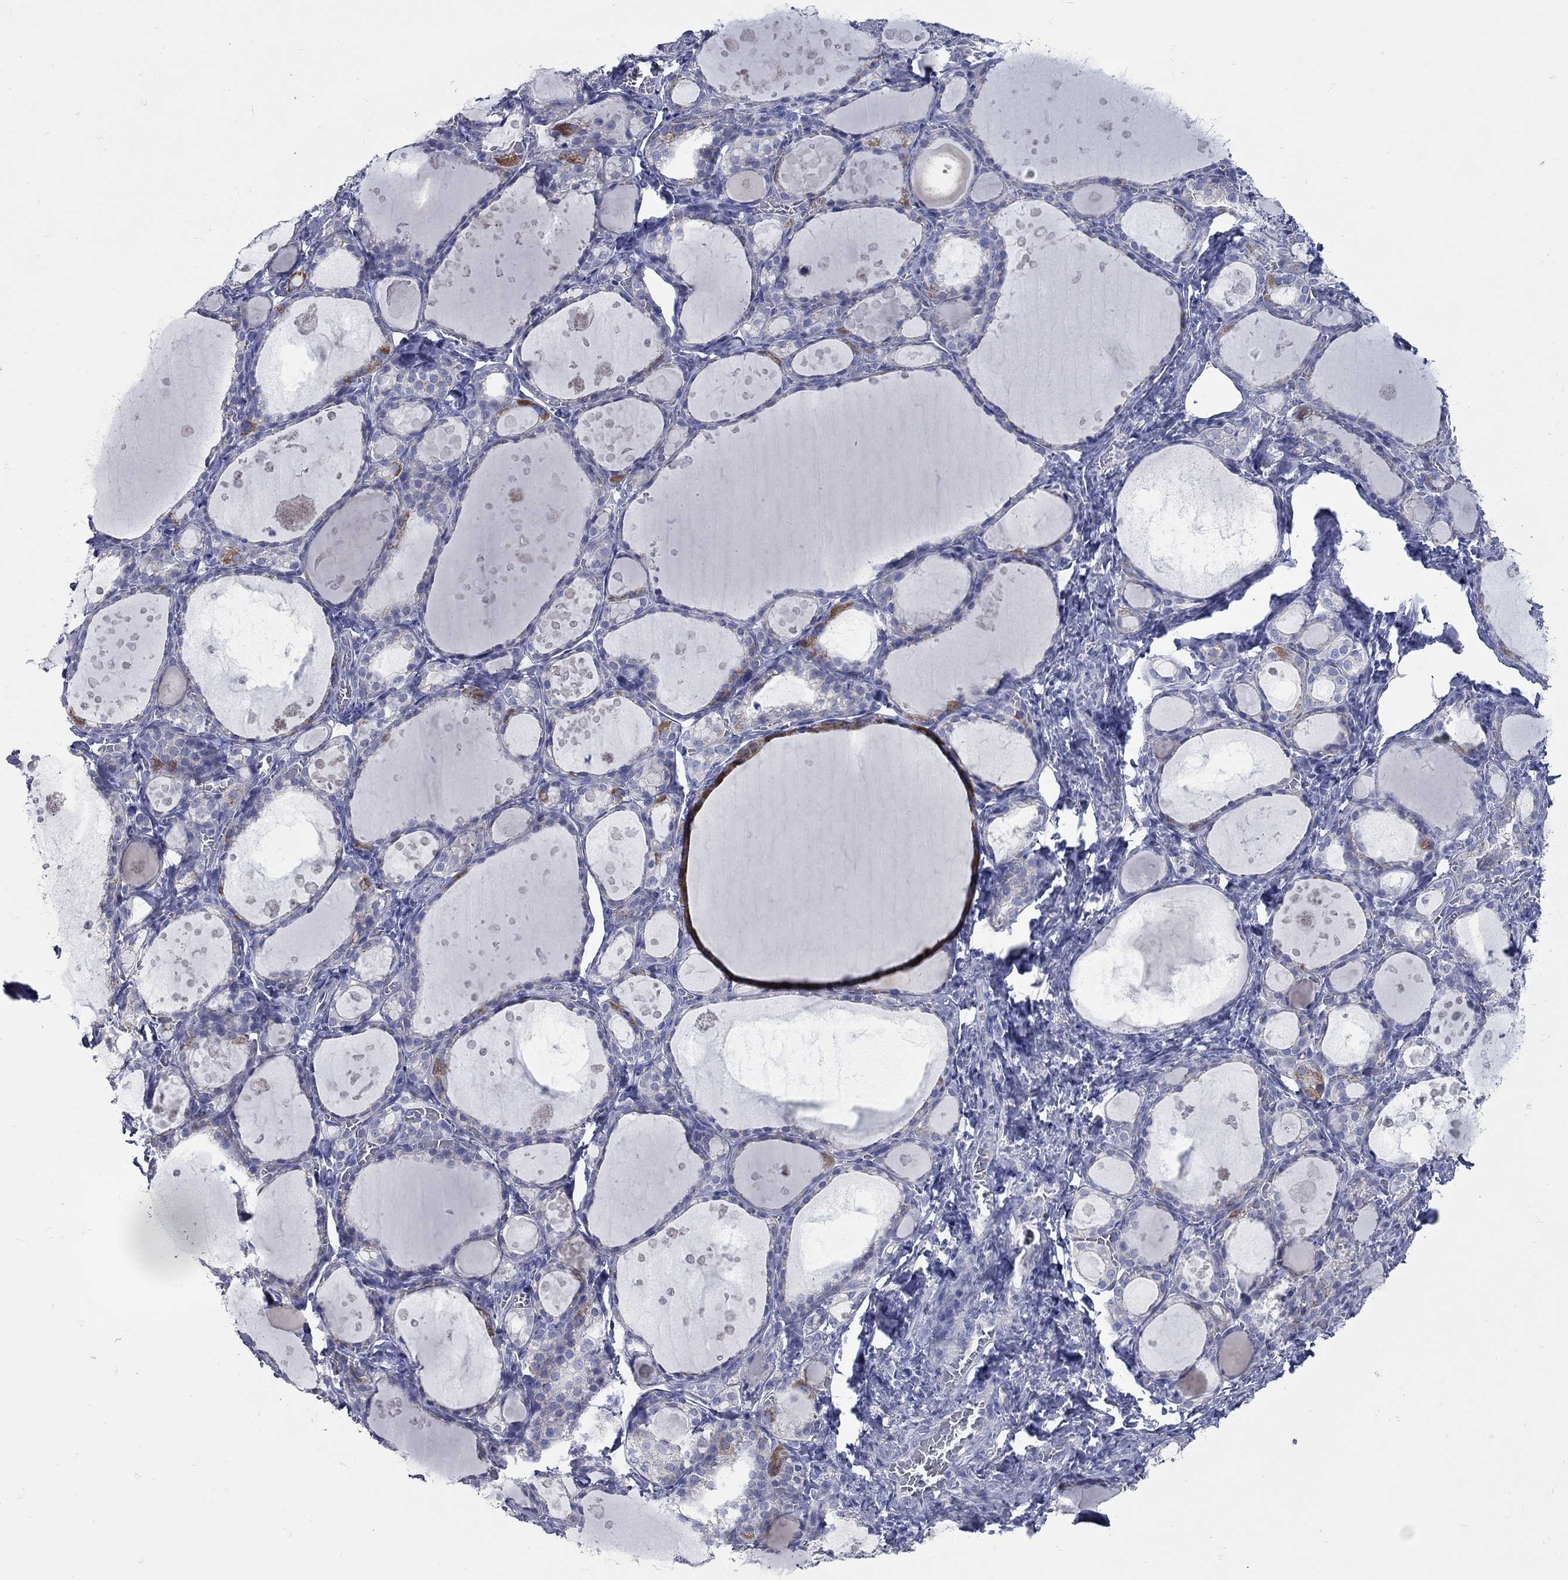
{"staining": {"intensity": "negative", "quantity": "none", "location": "none"}, "tissue": "thyroid gland", "cell_type": "Glandular cells", "image_type": "normal", "snomed": [{"axis": "morphology", "description": "Normal tissue, NOS"}, {"axis": "topography", "description": "Thyroid gland"}], "caption": "This is an IHC image of normal thyroid gland. There is no staining in glandular cells.", "gene": "PDZD3", "patient": {"sex": "male", "age": 68}}